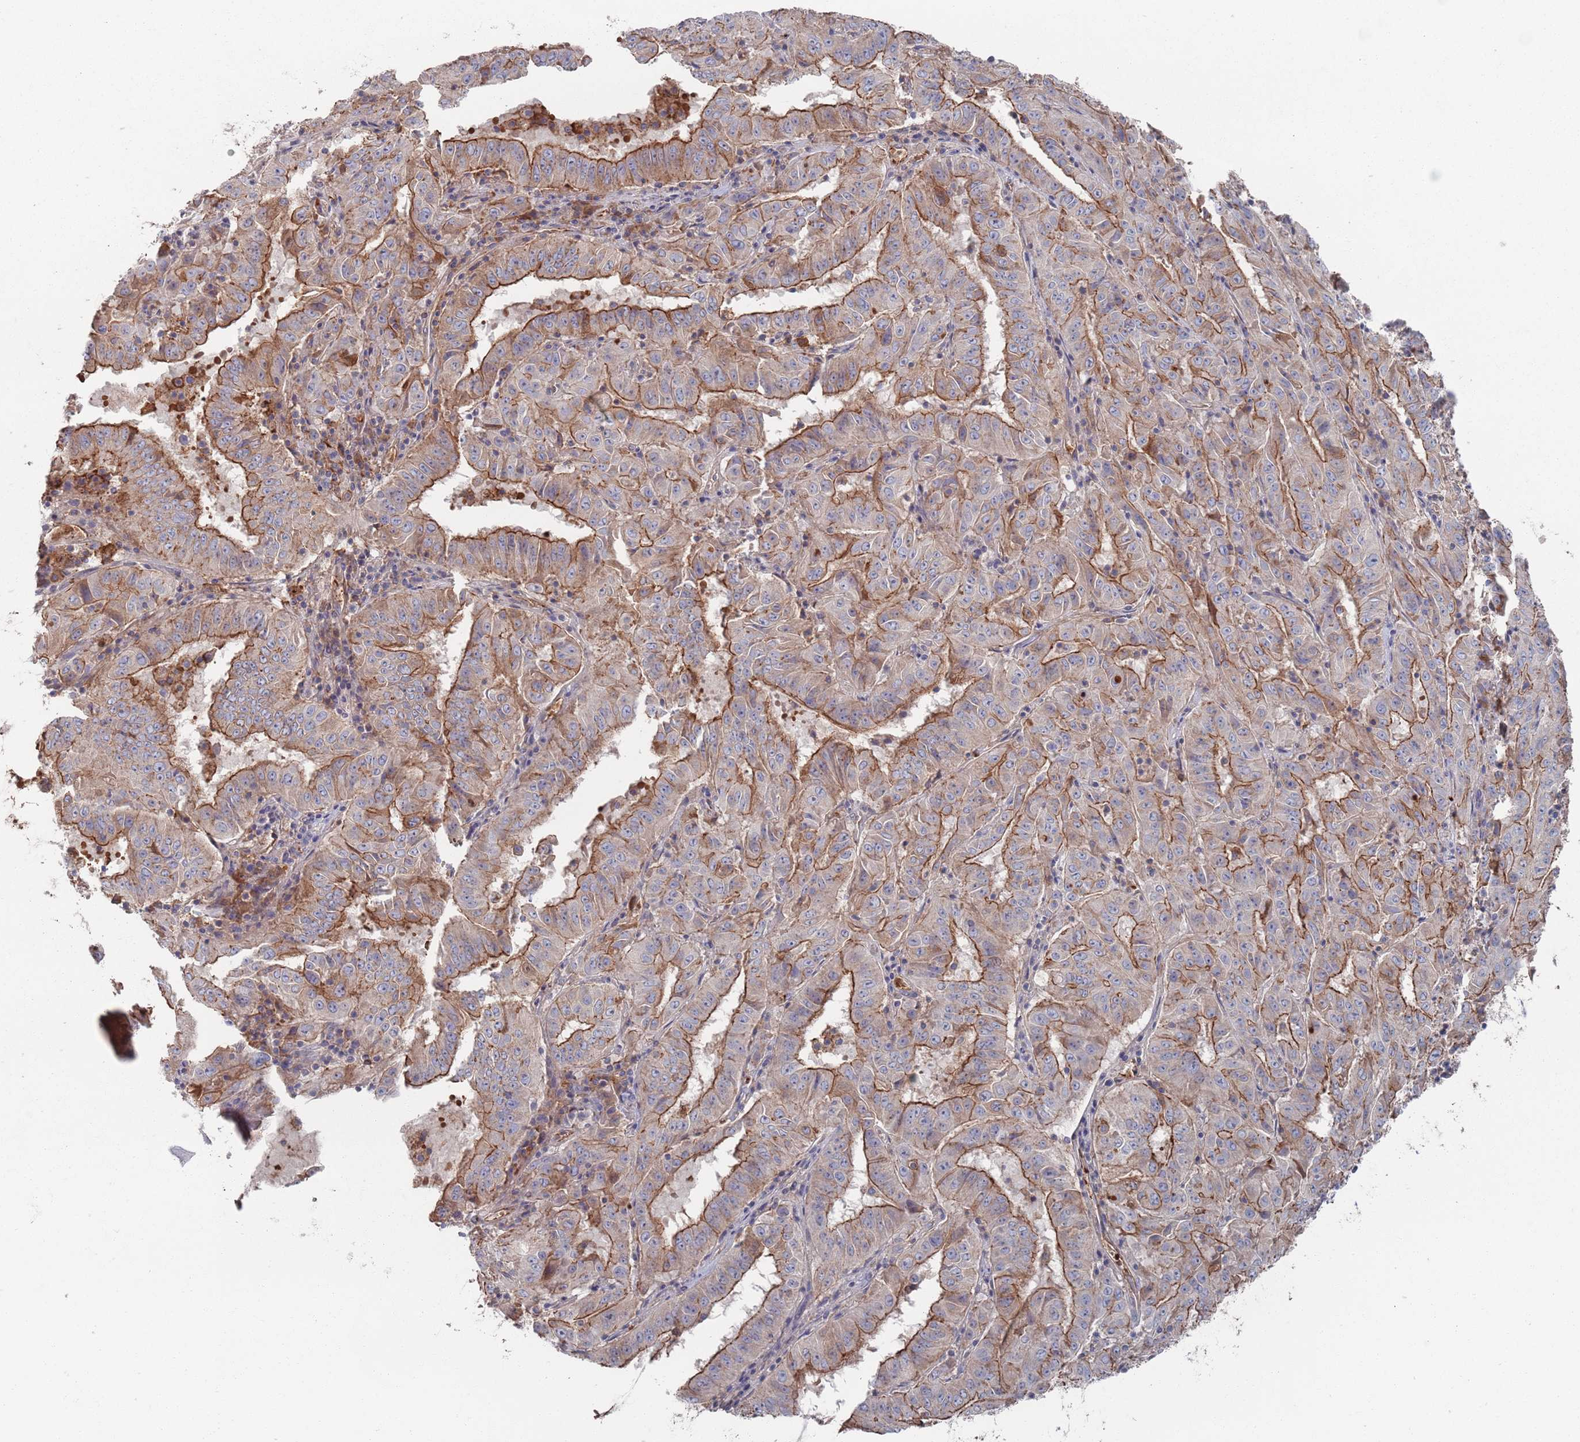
{"staining": {"intensity": "strong", "quantity": "25%-75%", "location": "cytoplasmic/membranous"}, "tissue": "pancreatic cancer", "cell_type": "Tumor cells", "image_type": "cancer", "snomed": [{"axis": "morphology", "description": "Adenocarcinoma, NOS"}, {"axis": "topography", "description": "Pancreas"}], "caption": "IHC of human pancreatic cancer (adenocarcinoma) reveals high levels of strong cytoplasmic/membranous staining in about 25%-75% of tumor cells.", "gene": "PLEKHA4", "patient": {"sex": "male", "age": 63}}